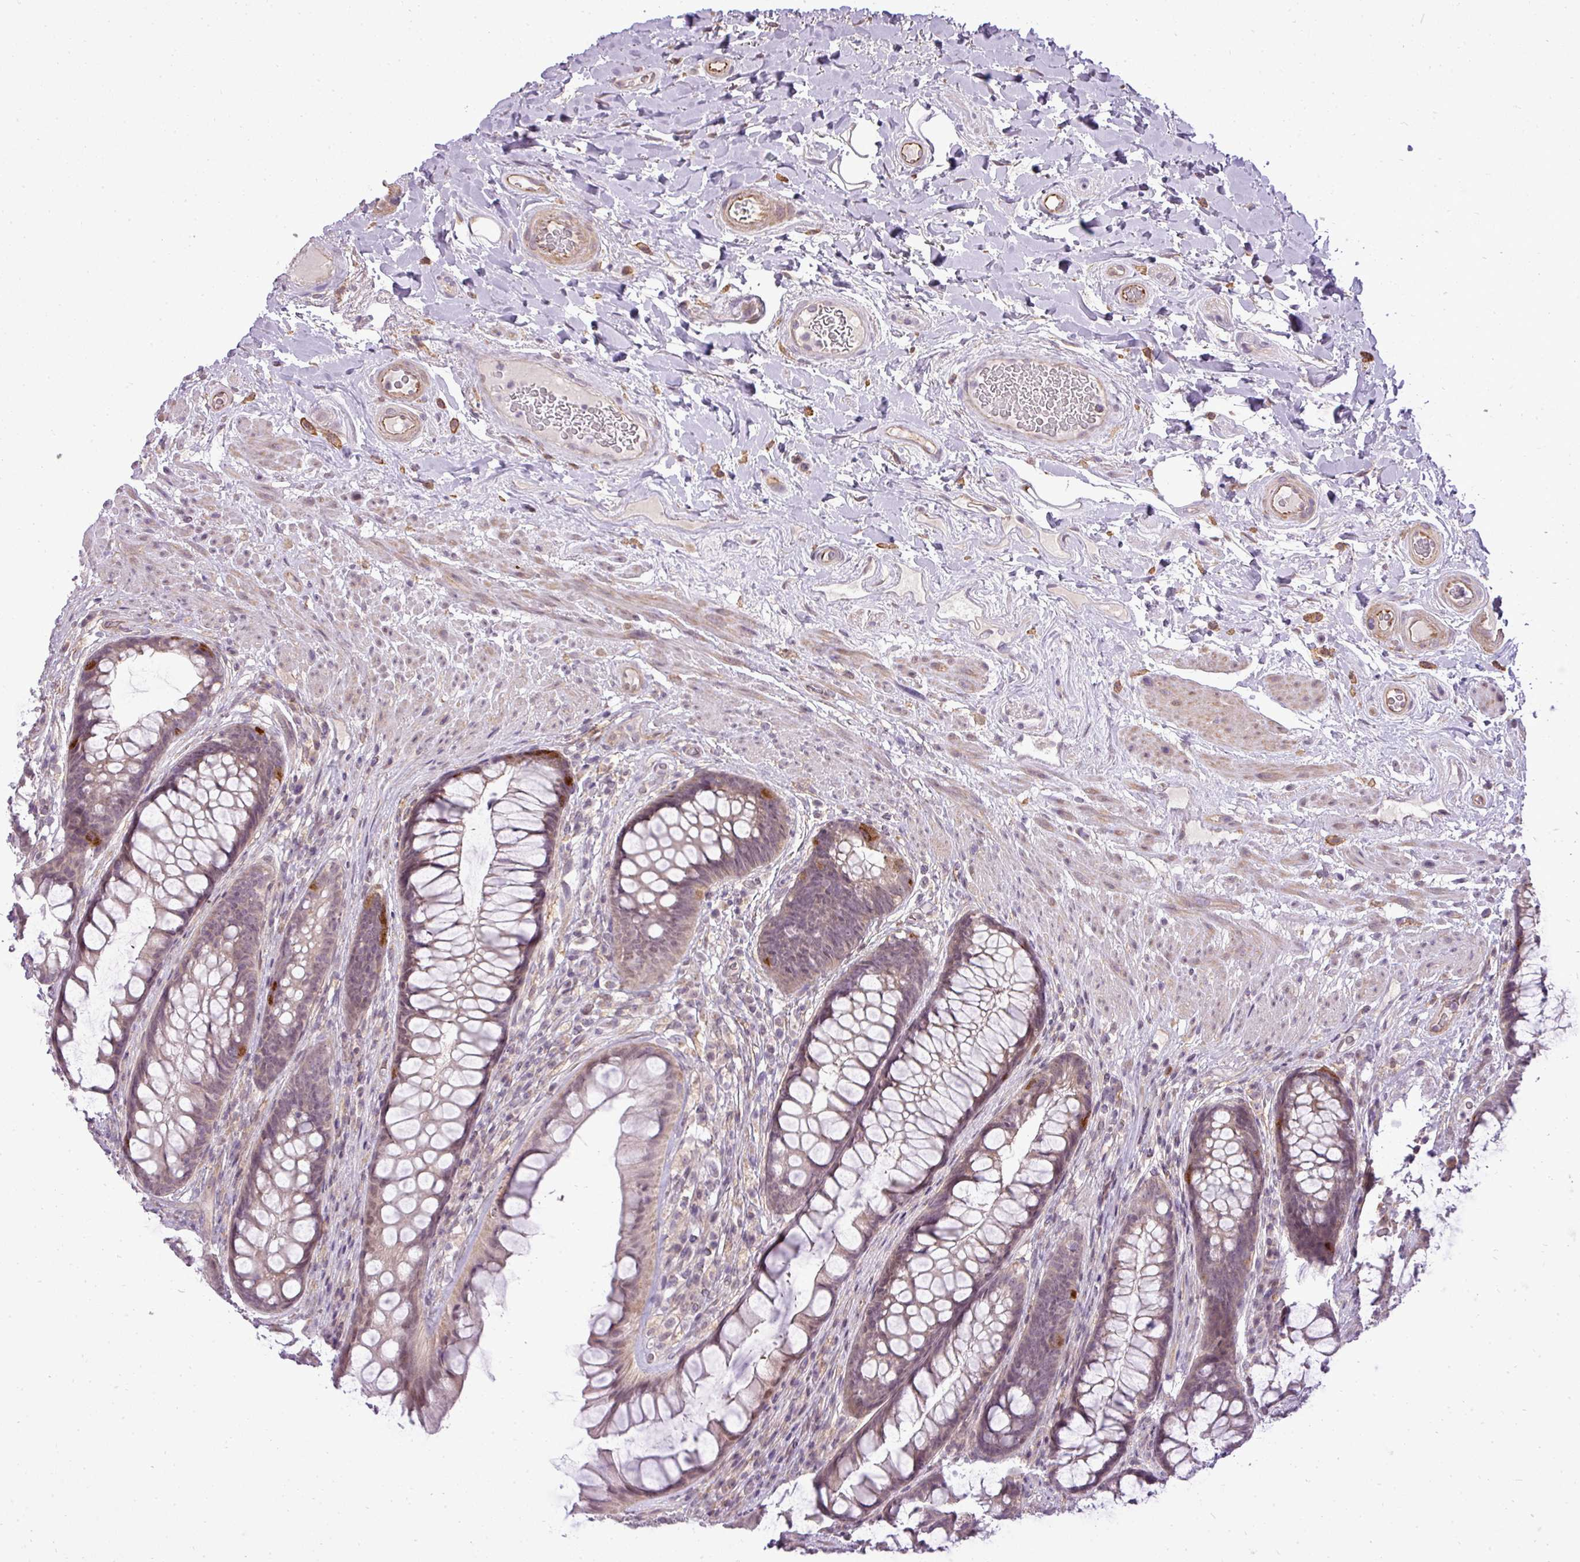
{"staining": {"intensity": "weak", "quantity": ">75%", "location": "cytoplasmic/membranous"}, "tissue": "rectum", "cell_type": "Glandular cells", "image_type": "normal", "snomed": [{"axis": "morphology", "description": "Normal tissue, NOS"}, {"axis": "topography", "description": "Rectum"}], "caption": "Benign rectum was stained to show a protein in brown. There is low levels of weak cytoplasmic/membranous expression in approximately >75% of glandular cells. The staining is performed using DAB brown chromogen to label protein expression. The nuclei are counter-stained blue using hematoxylin.", "gene": "PDRG1", "patient": {"sex": "male", "age": 74}}